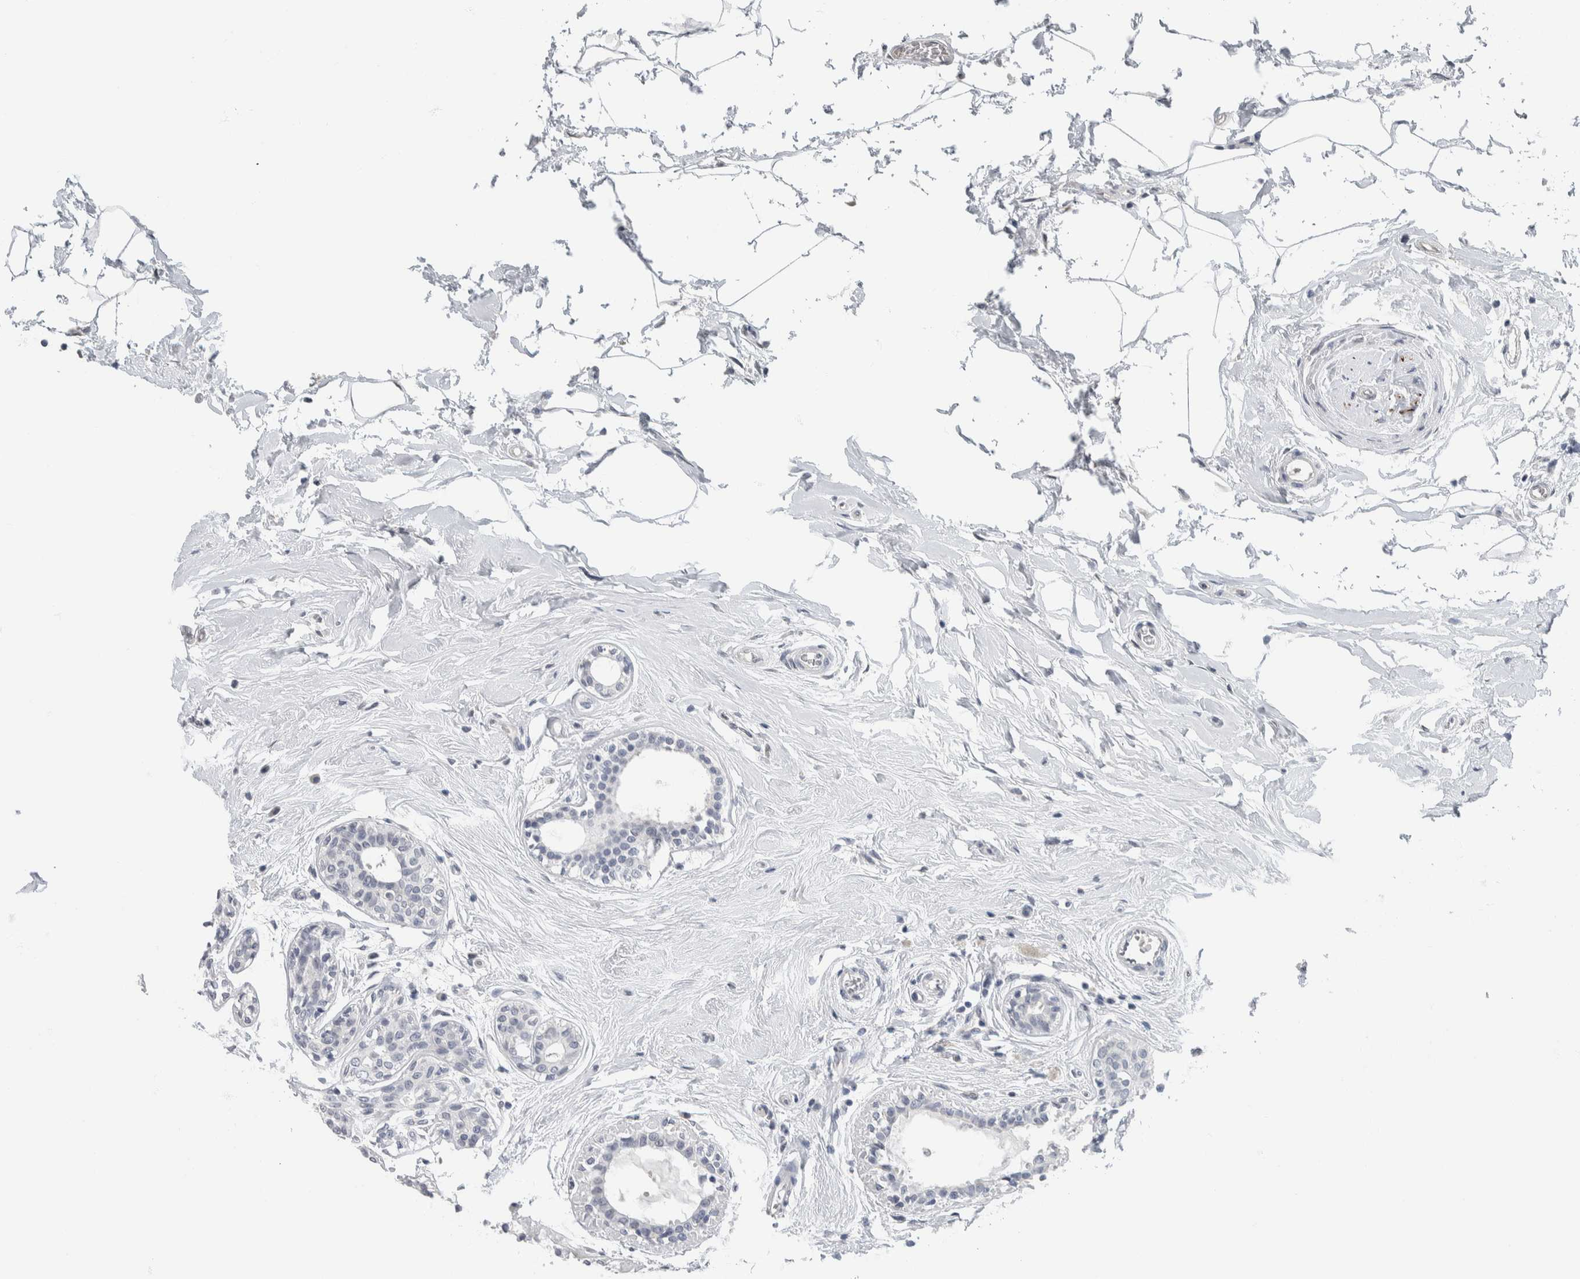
{"staining": {"intensity": "negative", "quantity": "none", "location": "none"}, "tissue": "breast cancer", "cell_type": "Tumor cells", "image_type": "cancer", "snomed": [{"axis": "morphology", "description": "Duct carcinoma"}, {"axis": "topography", "description": "Breast"}], "caption": "Breast cancer stained for a protein using immunohistochemistry reveals no positivity tumor cells.", "gene": "NEFM", "patient": {"sex": "female", "age": 55}}